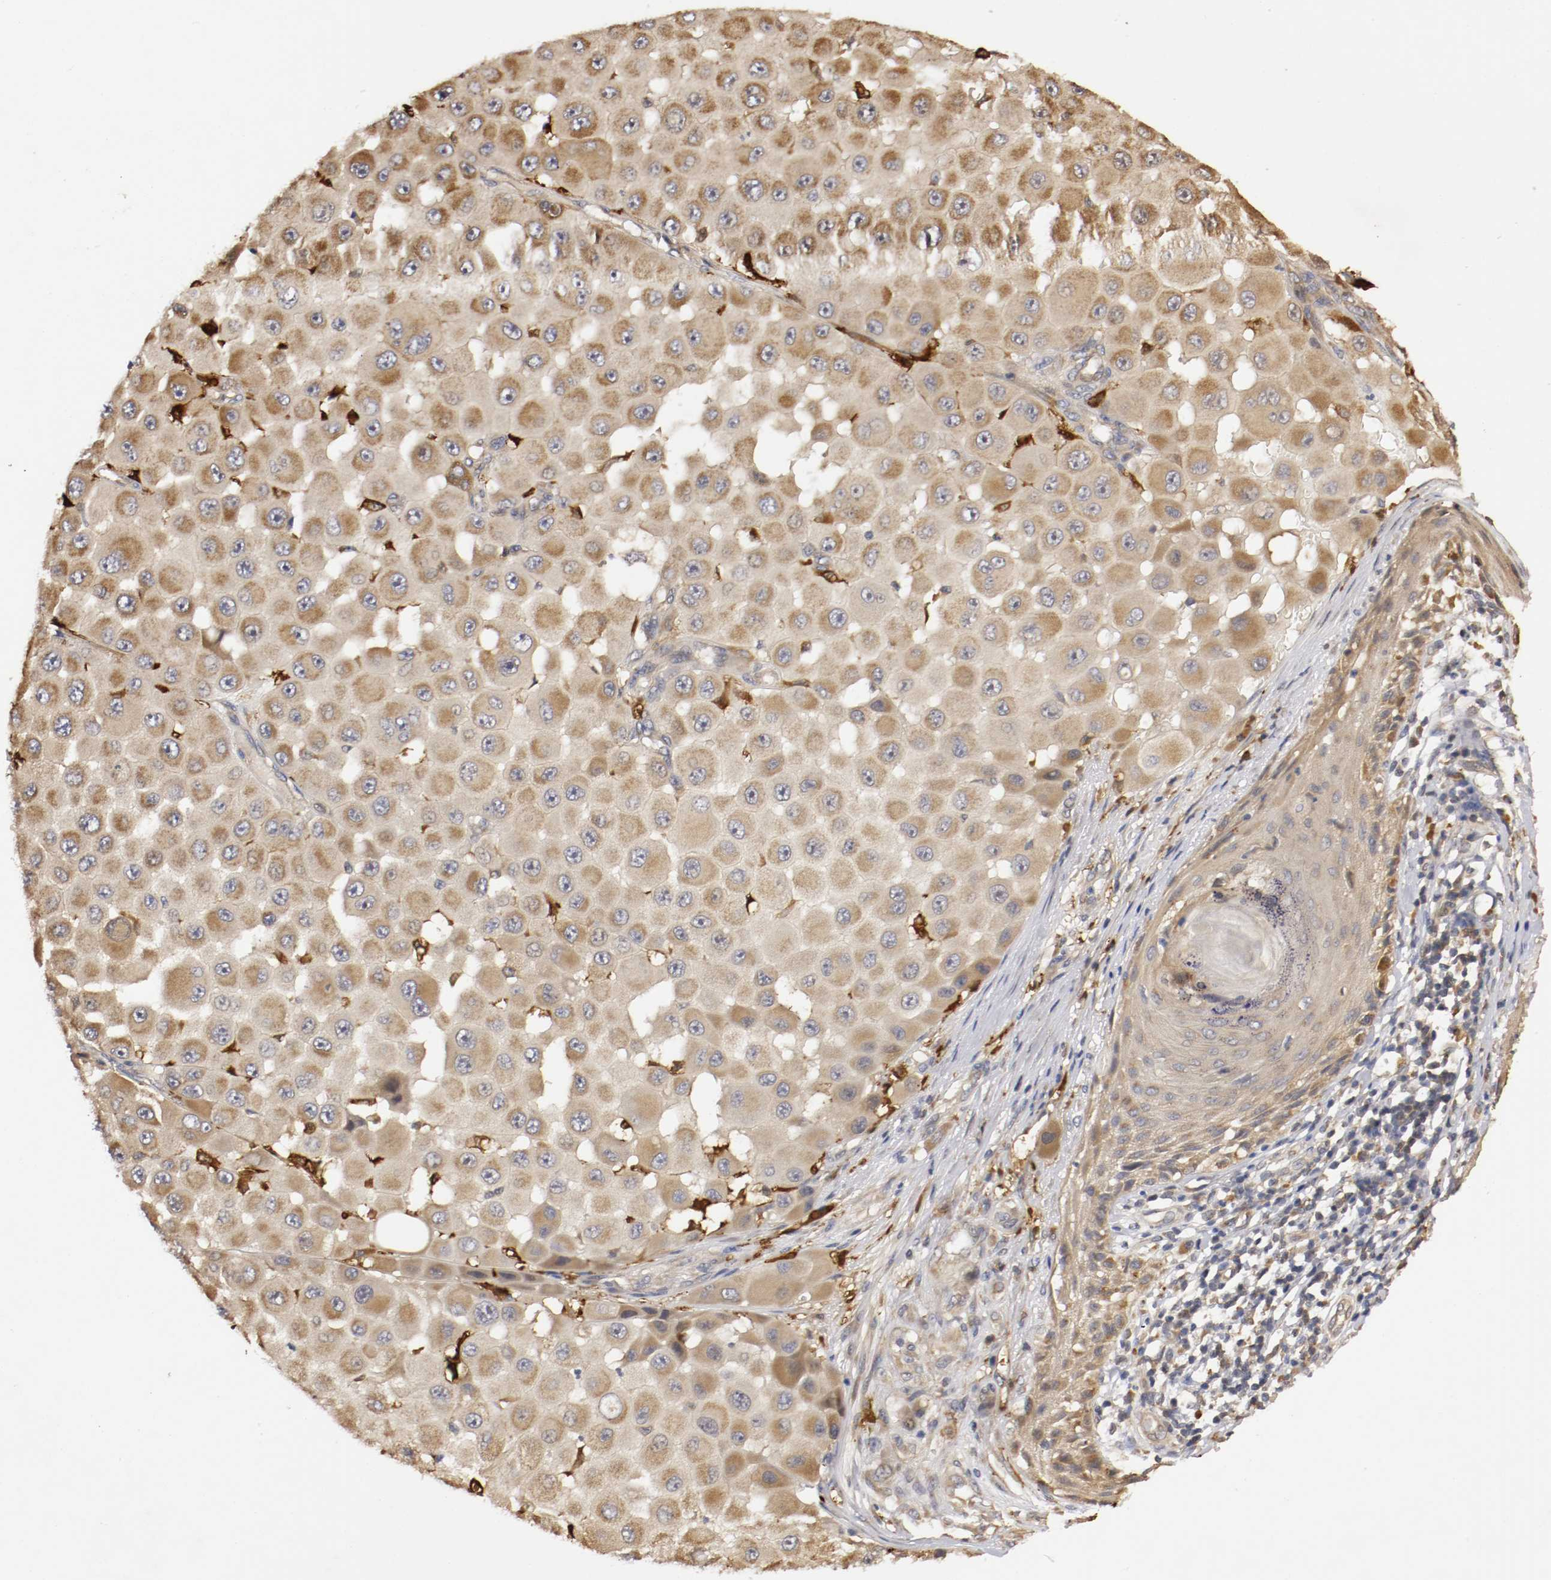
{"staining": {"intensity": "weak", "quantity": "25%-75%", "location": "cytoplasmic/membranous"}, "tissue": "melanoma", "cell_type": "Tumor cells", "image_type": "cancer", "snomed": [{"axis": "morphology", "description": "Malignant melanoma, NOS"}, {"axis": "topography", "description": "Skin"}], "caption": "Weak cytoplasmic/membranous protein positivity is present in approximately 25%-75% of tumor cells in melanoma.", "gene": "VEZT", "patient": {"sex": "female", "age": 81}}